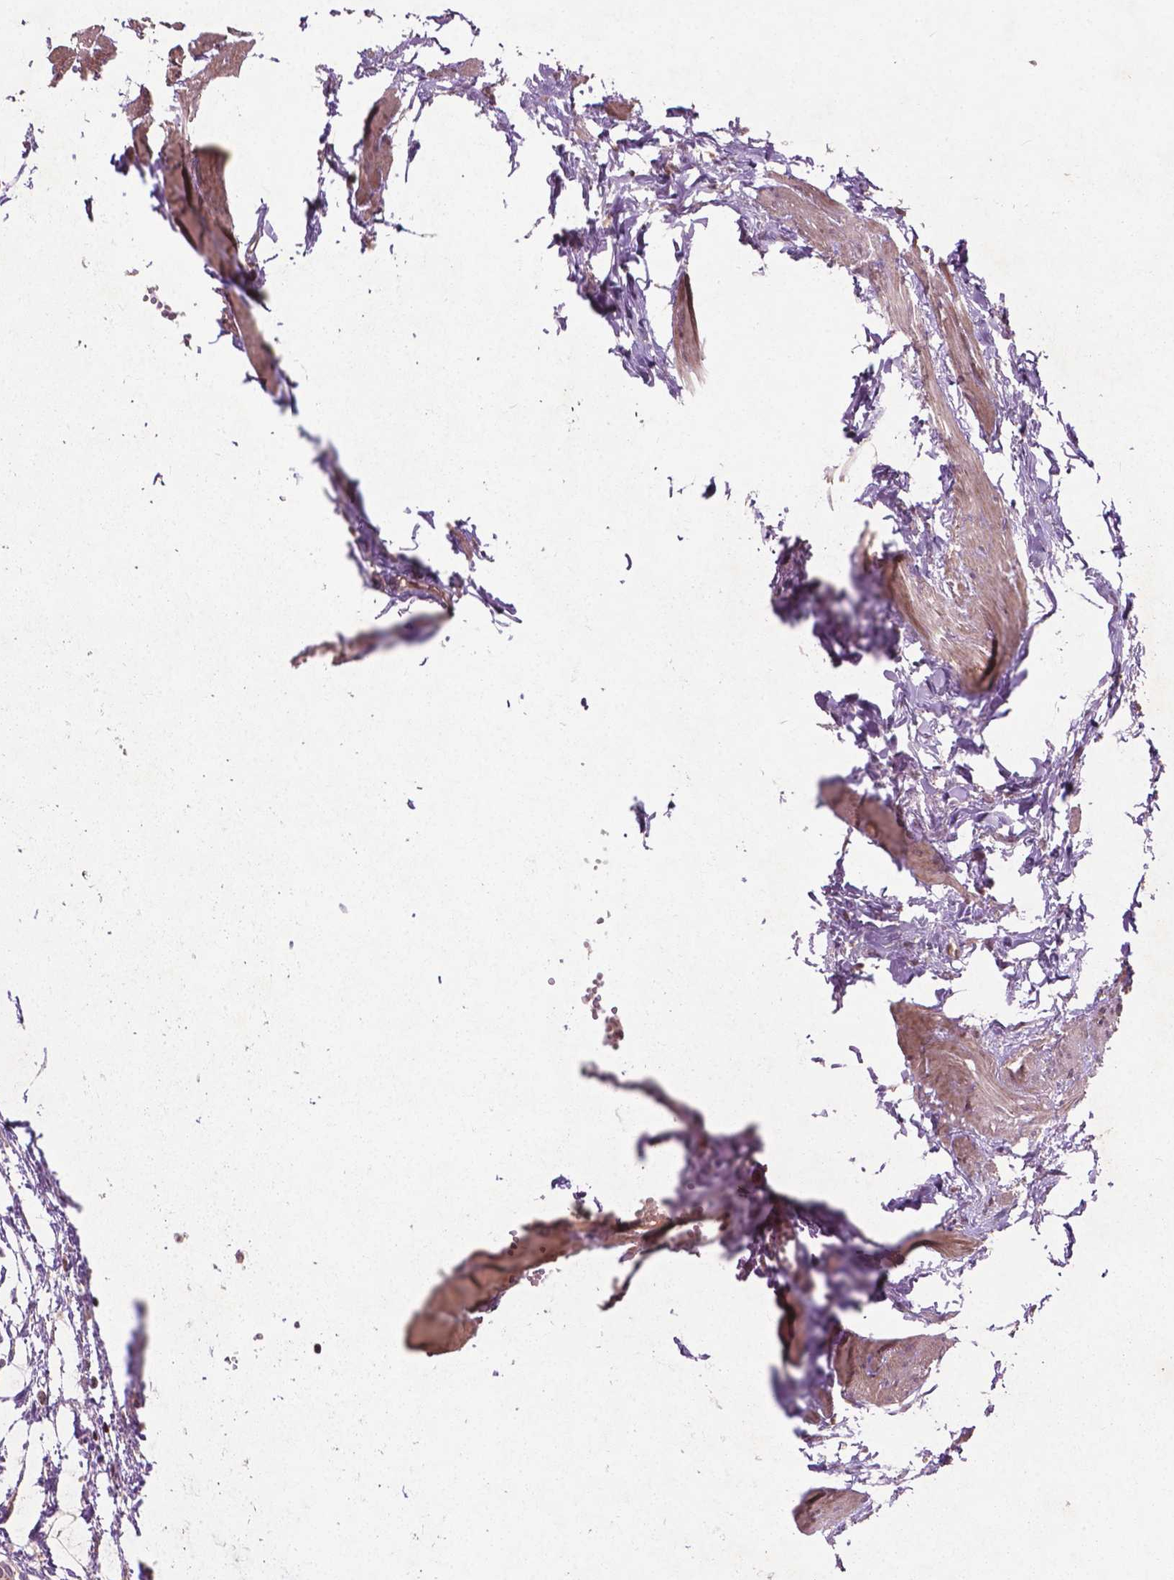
{"staining": {"intensity": "moderate", "quantity": "25%-75%", "location": "cytoplasmic/membranous"}, "tissue": "urinary bladder", "cell_type": "Urothelial cells", "image_type": "normal", "snomed": [{"axis": "morphology", "description": "Normal tissue, NOS"}, {"axis": "topography", "description": "Urinary bladder"}, {"axis": "topography", "description": "Peripheral nerve tissue"}], "caption": "Brown immunohistochemical staining in unremarkable human urinary bladder displays moderate cytoplasmic/membranous staining in about 25%-75% of urothelial cells. (IHC, brightfield microscopy, high magnification).", "gene": "B3GALNT2", "patient": {"sex": "male", "age": 55}}